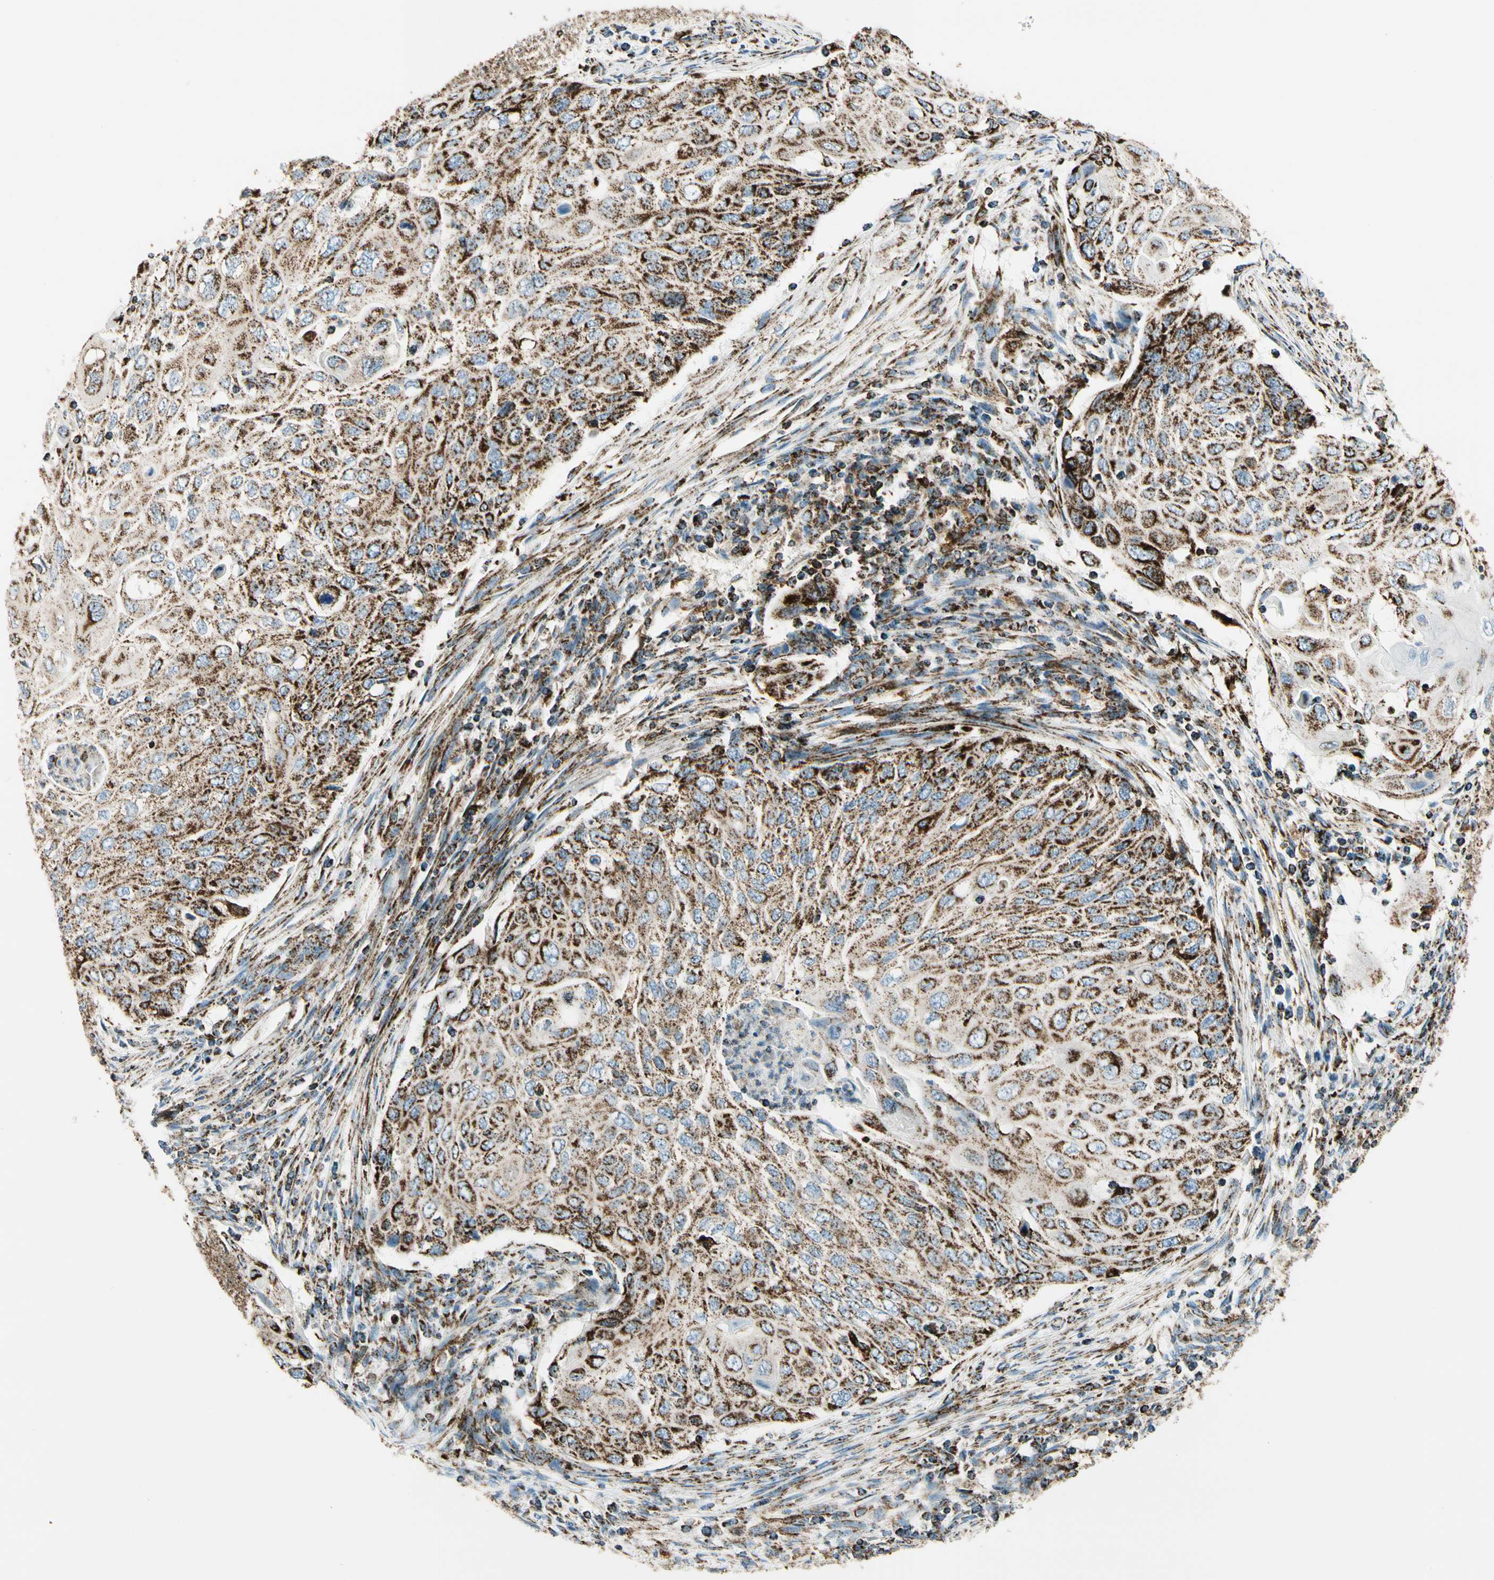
{"staining": {"intensity": "strong", "quantity": ">75%", "location": "cytoplasmic/membranous"}, "tissue": "cervical cancer", "cell_type": "Tumor cells", "image_type": "cancer", "snomed": [{"axis": "morphology", "description": "Squamous cell carcinoma, NOS"}, {"axis": "topography", "description": "Cervix"}], "caption": "A photomicrograph showing strong cytoplasmic/membranous staining in about >75% of tumor cells in cervical squamous cell carcinoma, as visualized by brown immunohistochemical staining.", "gene": "ME2", "patient": {"sex": "female", "age": 70}}